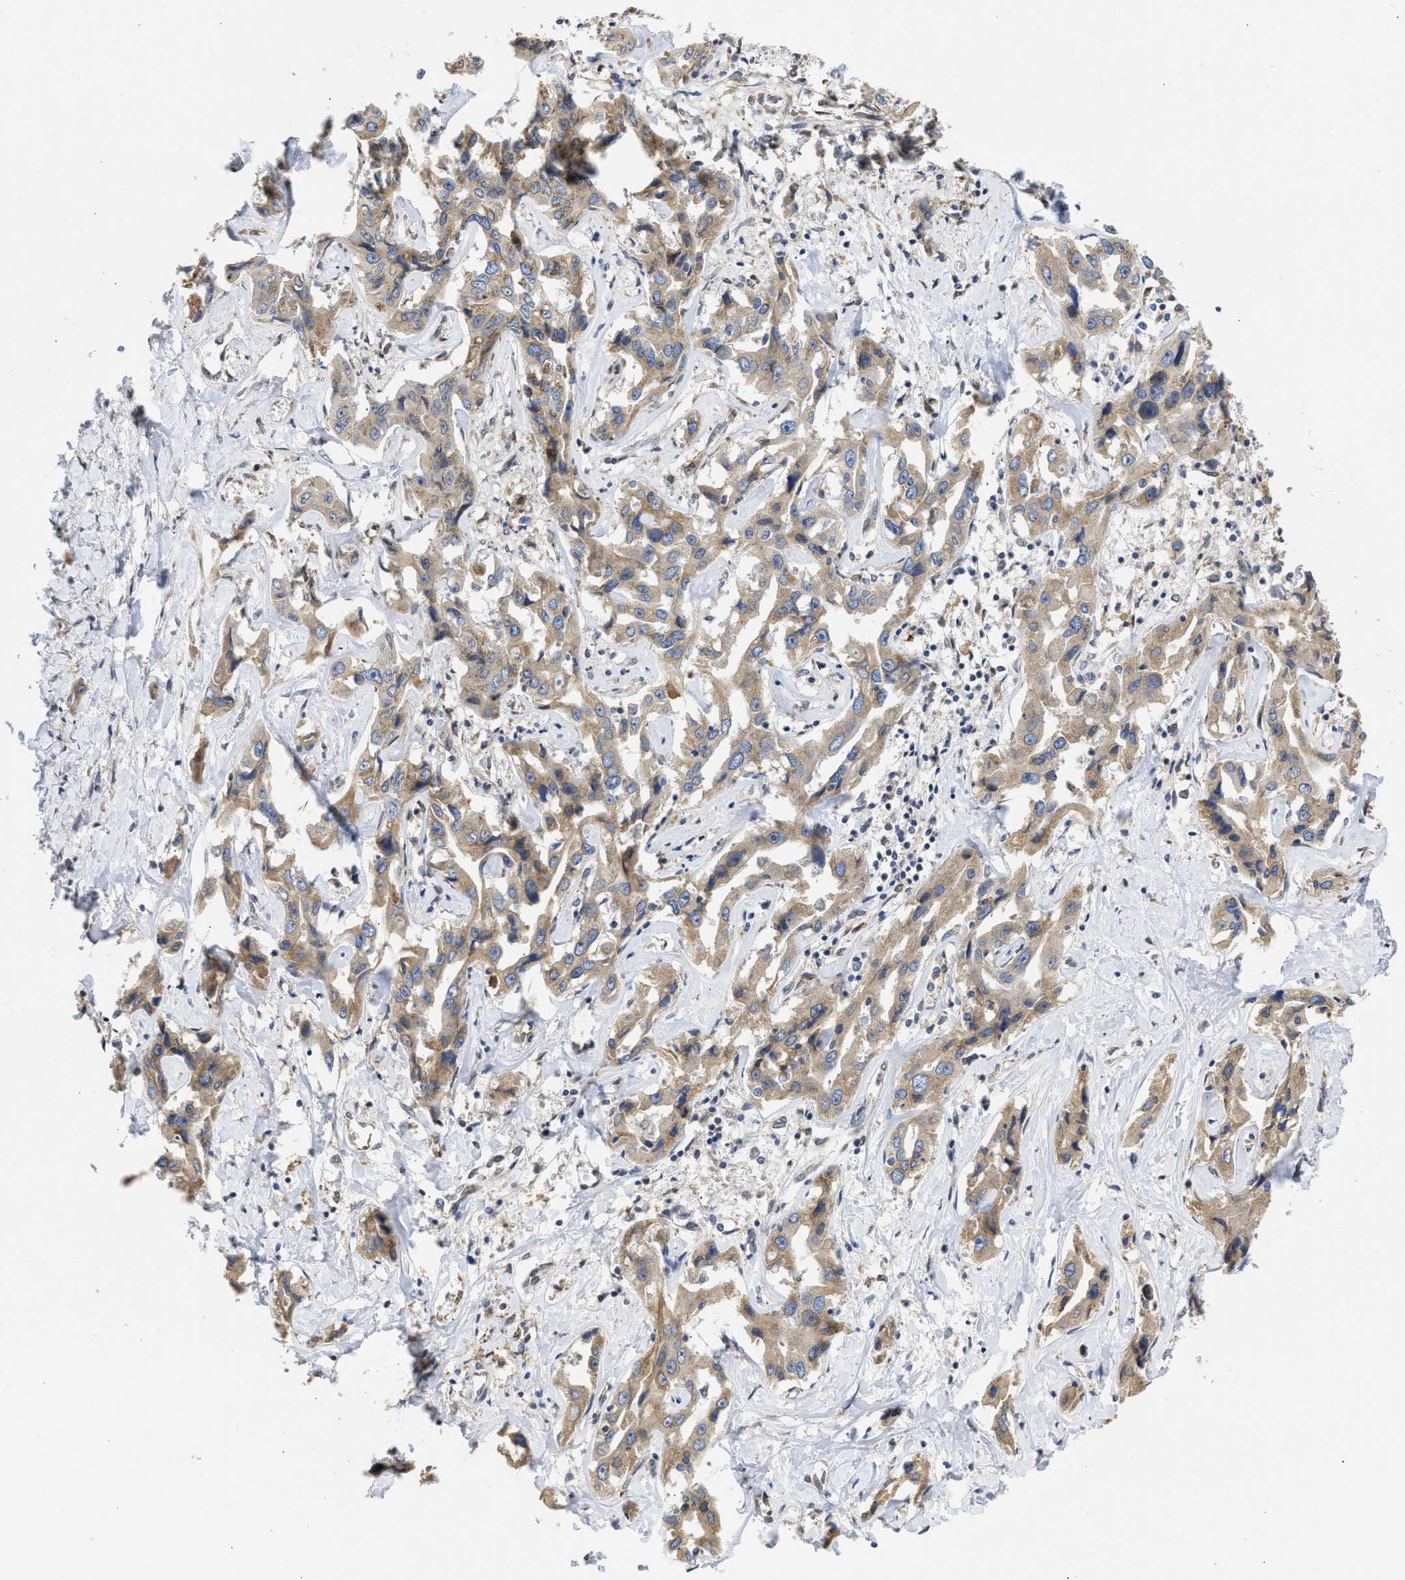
{"staining": {"intensity": "moderate", "quantity": ">75%", "location": "cytoplasmic/membranous"}, "tissue": "liver cancer", "cell_type": "Tumor cells", "image_type": "cancer", "snomed": [{"axis": "morphology", "description": "Cholangiocarcinoma"}, {"axis": "topography", "description": "Liver"}], "caption": "Tumor cells demonstrate medium levels of moderate cytoplasmic/membranous positivity in about >75% of cells in liver cancer (cholangiocarcinoma).", "gene": "TMED1", "patient": {"sex": "male", "age": 59}}